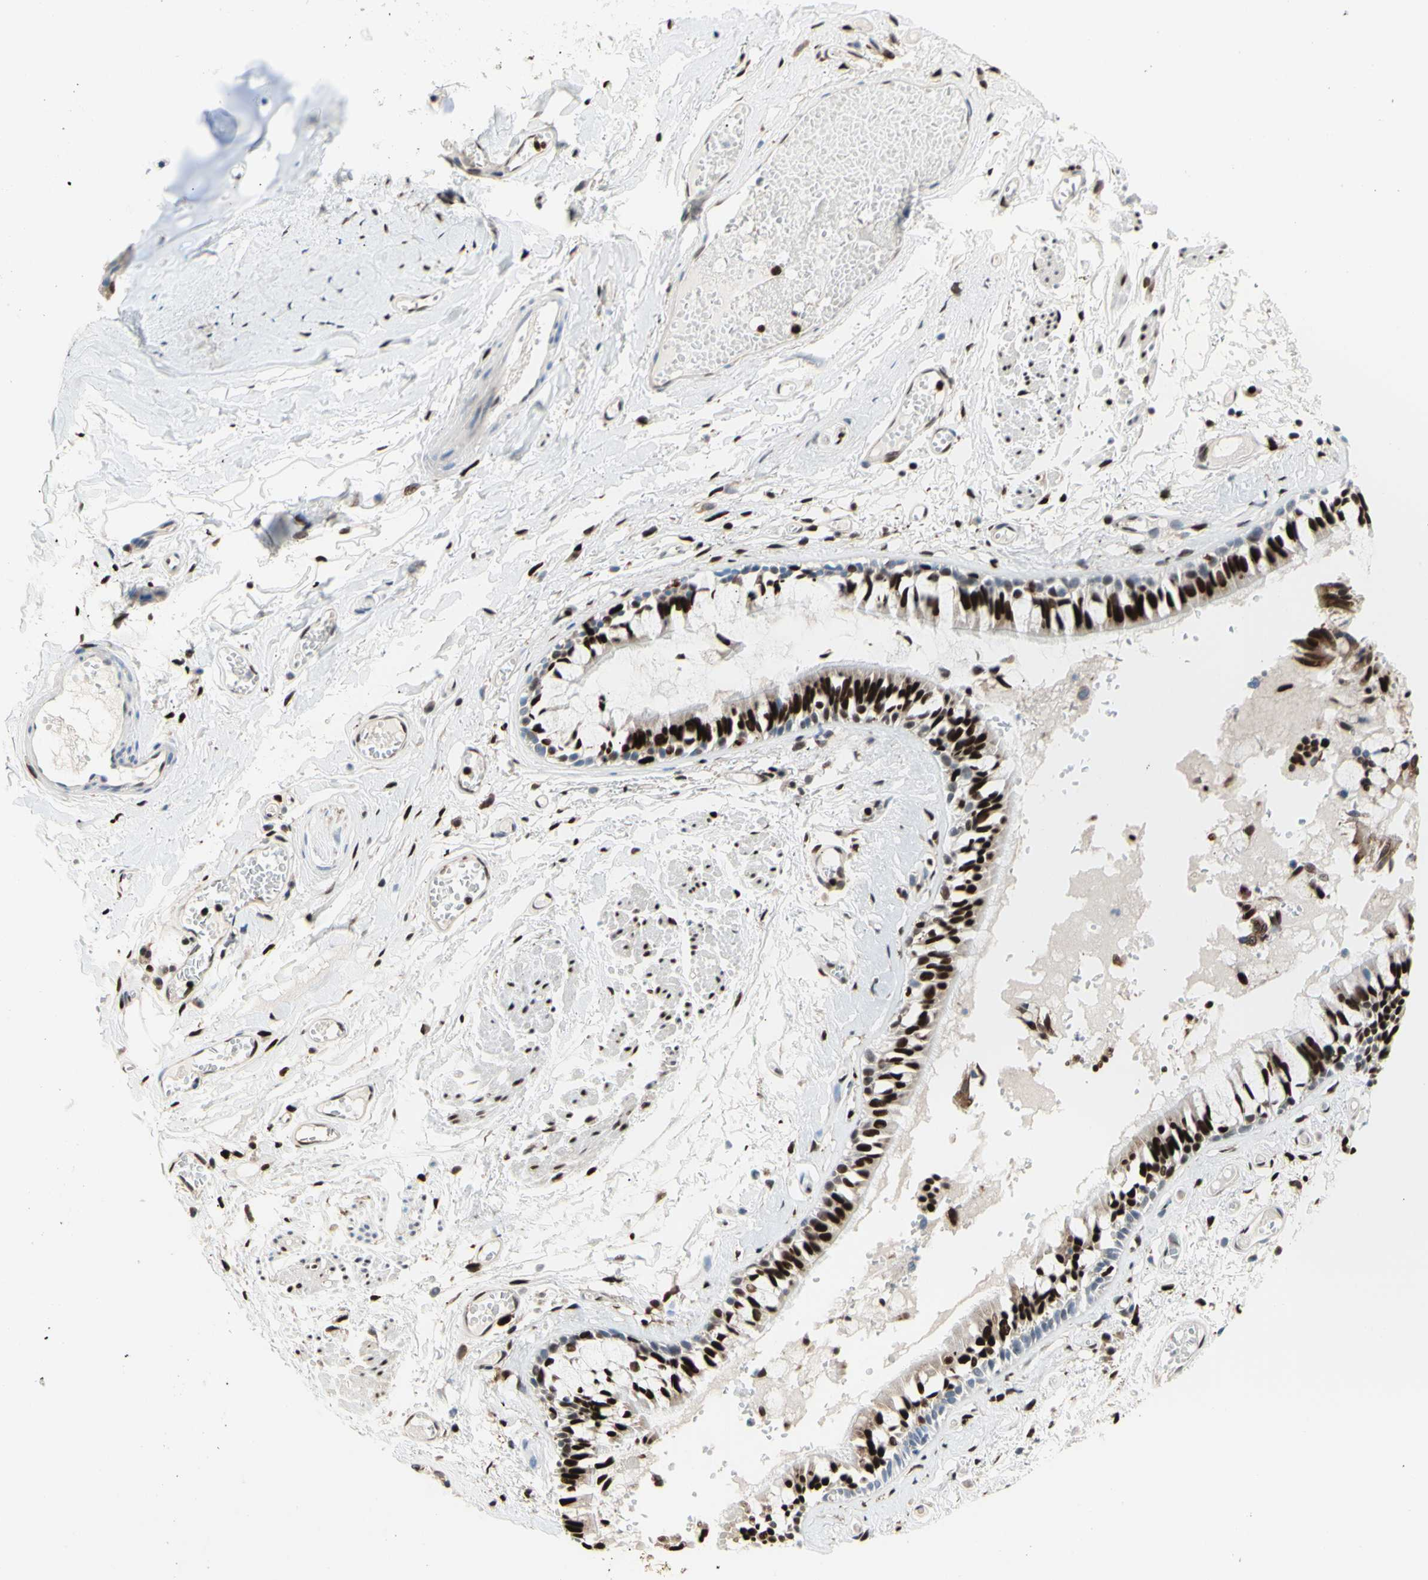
{"staining": {"intensity": "strong", "quantity": ">75%", "location": "nuclear"}, "tissue": "bronchus", "cell_type": "Respiratory epithelial cells", "image_type": "normal", "snomed": [{"axis": "morphology", "description": "Normal tissue, NOS"}, {"axis": "morphology", "description": "Inflammation, NOS"}, {"axis": "topography", "description": "Cartilage tissue"}, {"axis": "topography", "description": "Lung"}], "caption": "High-magnification brightfield microscopy of benign bronchus stained with DAB (brown) and counterstained with hematoxylin (blue). respiratory epithelial cells exhibit strong nuclear expression is identified in about>75% of cells. The staining was performed using DAB (3,3'-diaminobenzidine), with brown indicating positive protein expression. Nuclei are stained blue with hematoxylin.", "gene": "EED", "patient": {"sex": "male", "age": 71}}